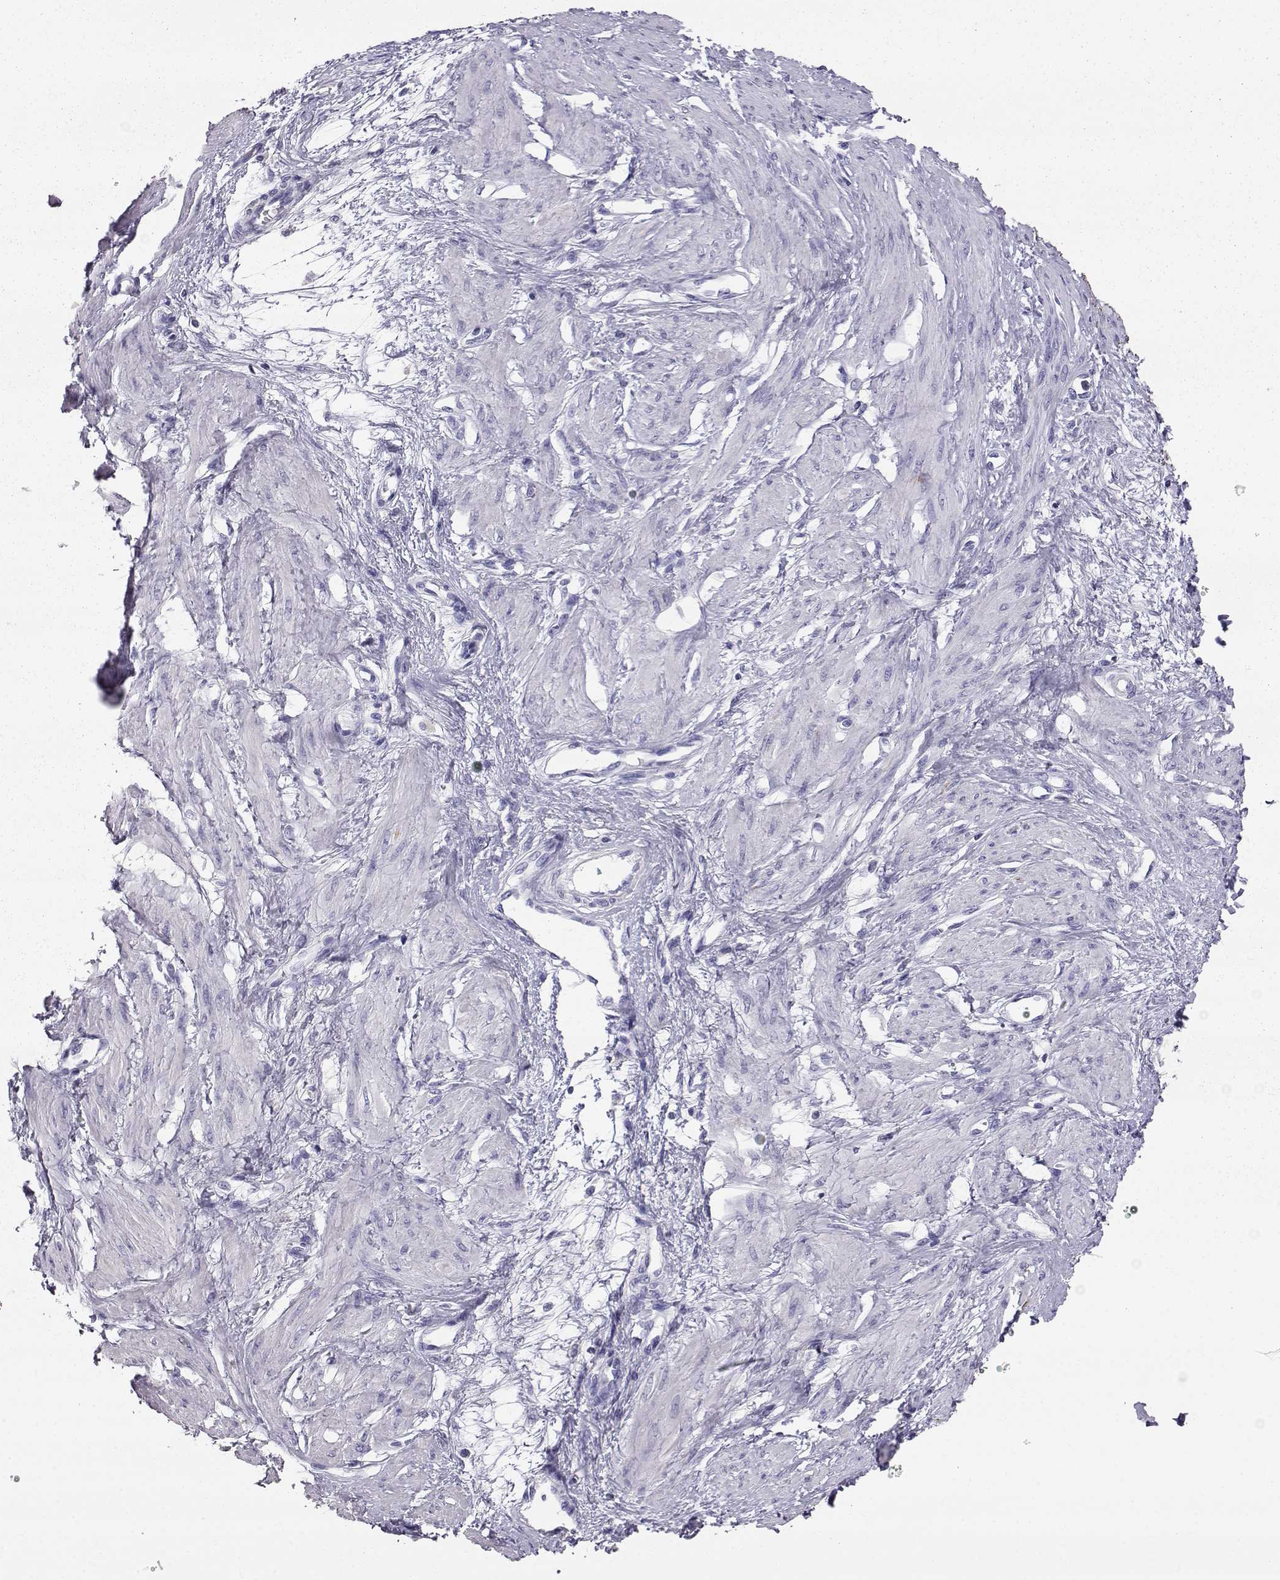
{"staining": {"intensity": "negative", "quantity": "none", "location": "none"}, "tissue": "smooth muscle", "cell_type": "Smooth muscle cells", "image_type": "normal", "snomed": [{"axis": "morphology", "description": "Normal tissue, NOS"}, {"axis": "topography", "description": "Smooth muscle"}, {"axis": "topography", "description": "Uterus"}], "caption": "This is a photomicrograph of immunohistochemistry (IHC) staining of unremarkable smooth muscle, which shows no positivity in smooth muscle cells.", "gene": "AKR1B1", "patient": {"sex": "female", "age": 39}}